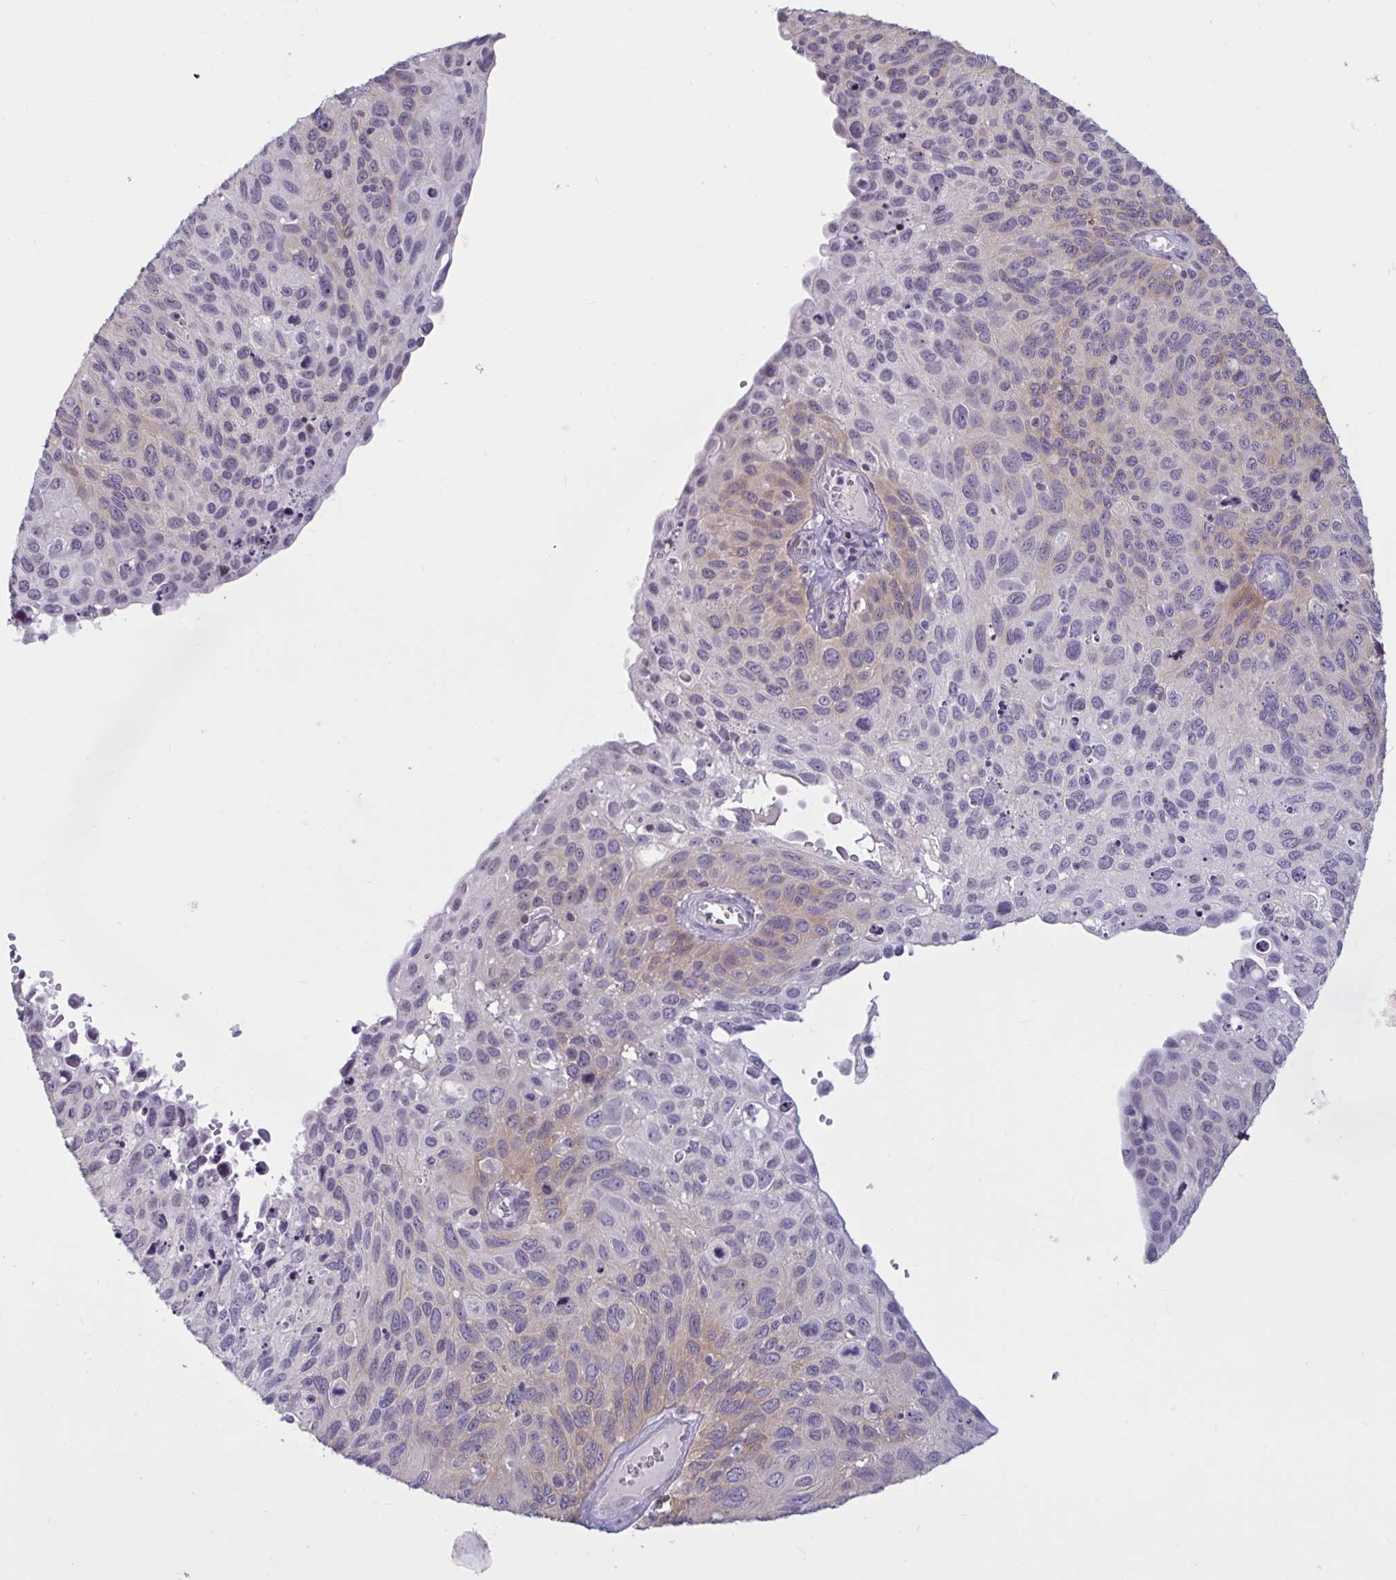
{"staining": {"intensity": "weak", "quantity": "25%-75%", "location": "cytoplasmic/membranous"}, "tissue": "cervical cancer", "cell_type": "Tumor cells", "image_type": "cancer", "snomed": [{"axis": "morphology", "description": "Squamous cell carcinoma, NOS"}, {"axis": "topography", "description": "Cervix"}], "caption": "High-power microscopy captured an IHC photomicrograph of cervical cancer, revealing weak cytoplasmic/membranous staining in about 25%-75% of tumor cells.", "gene": "TBC1D4", "patient": {"sex": "female", "age": 70}}